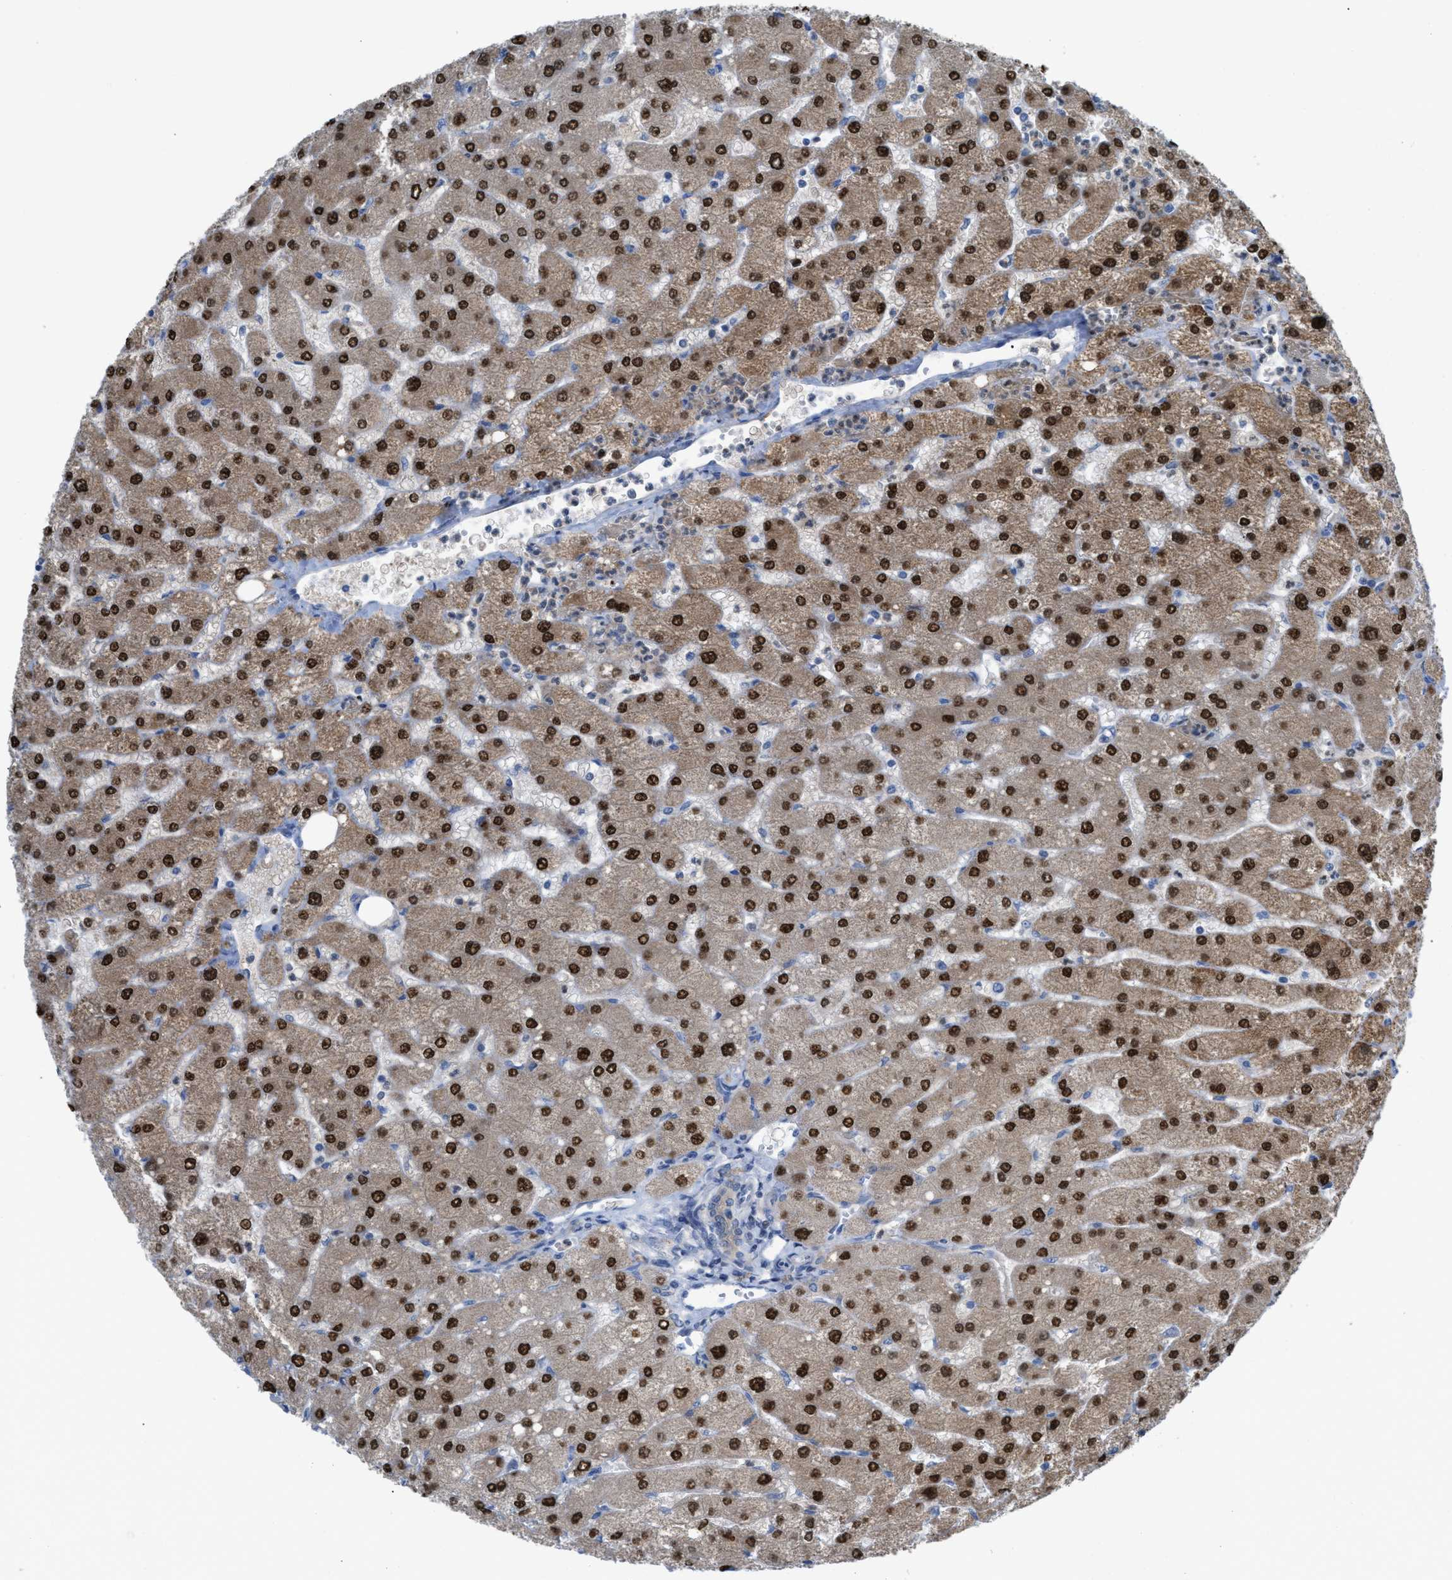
{"staining": {"intensity": "weak", "quantity": "25%-75%", "location": "cytoplasmic/membranous"}, "tissue": "liver", "cell_type": "Cholangiocytes", "image_type": "normal", "snomed": [{"axis": "morphology", "description": "Normal tissue, NOS"}, {"axis": "topography", "description": "Liver"}], "caption": "Liver stained for a protein (brown) displays weak cytoplasmic/membranous positive expression in about 25%-75% of cholangiocytes.", "gene": "PPM1D", "patient": {"sex": "male", "age": 55}}